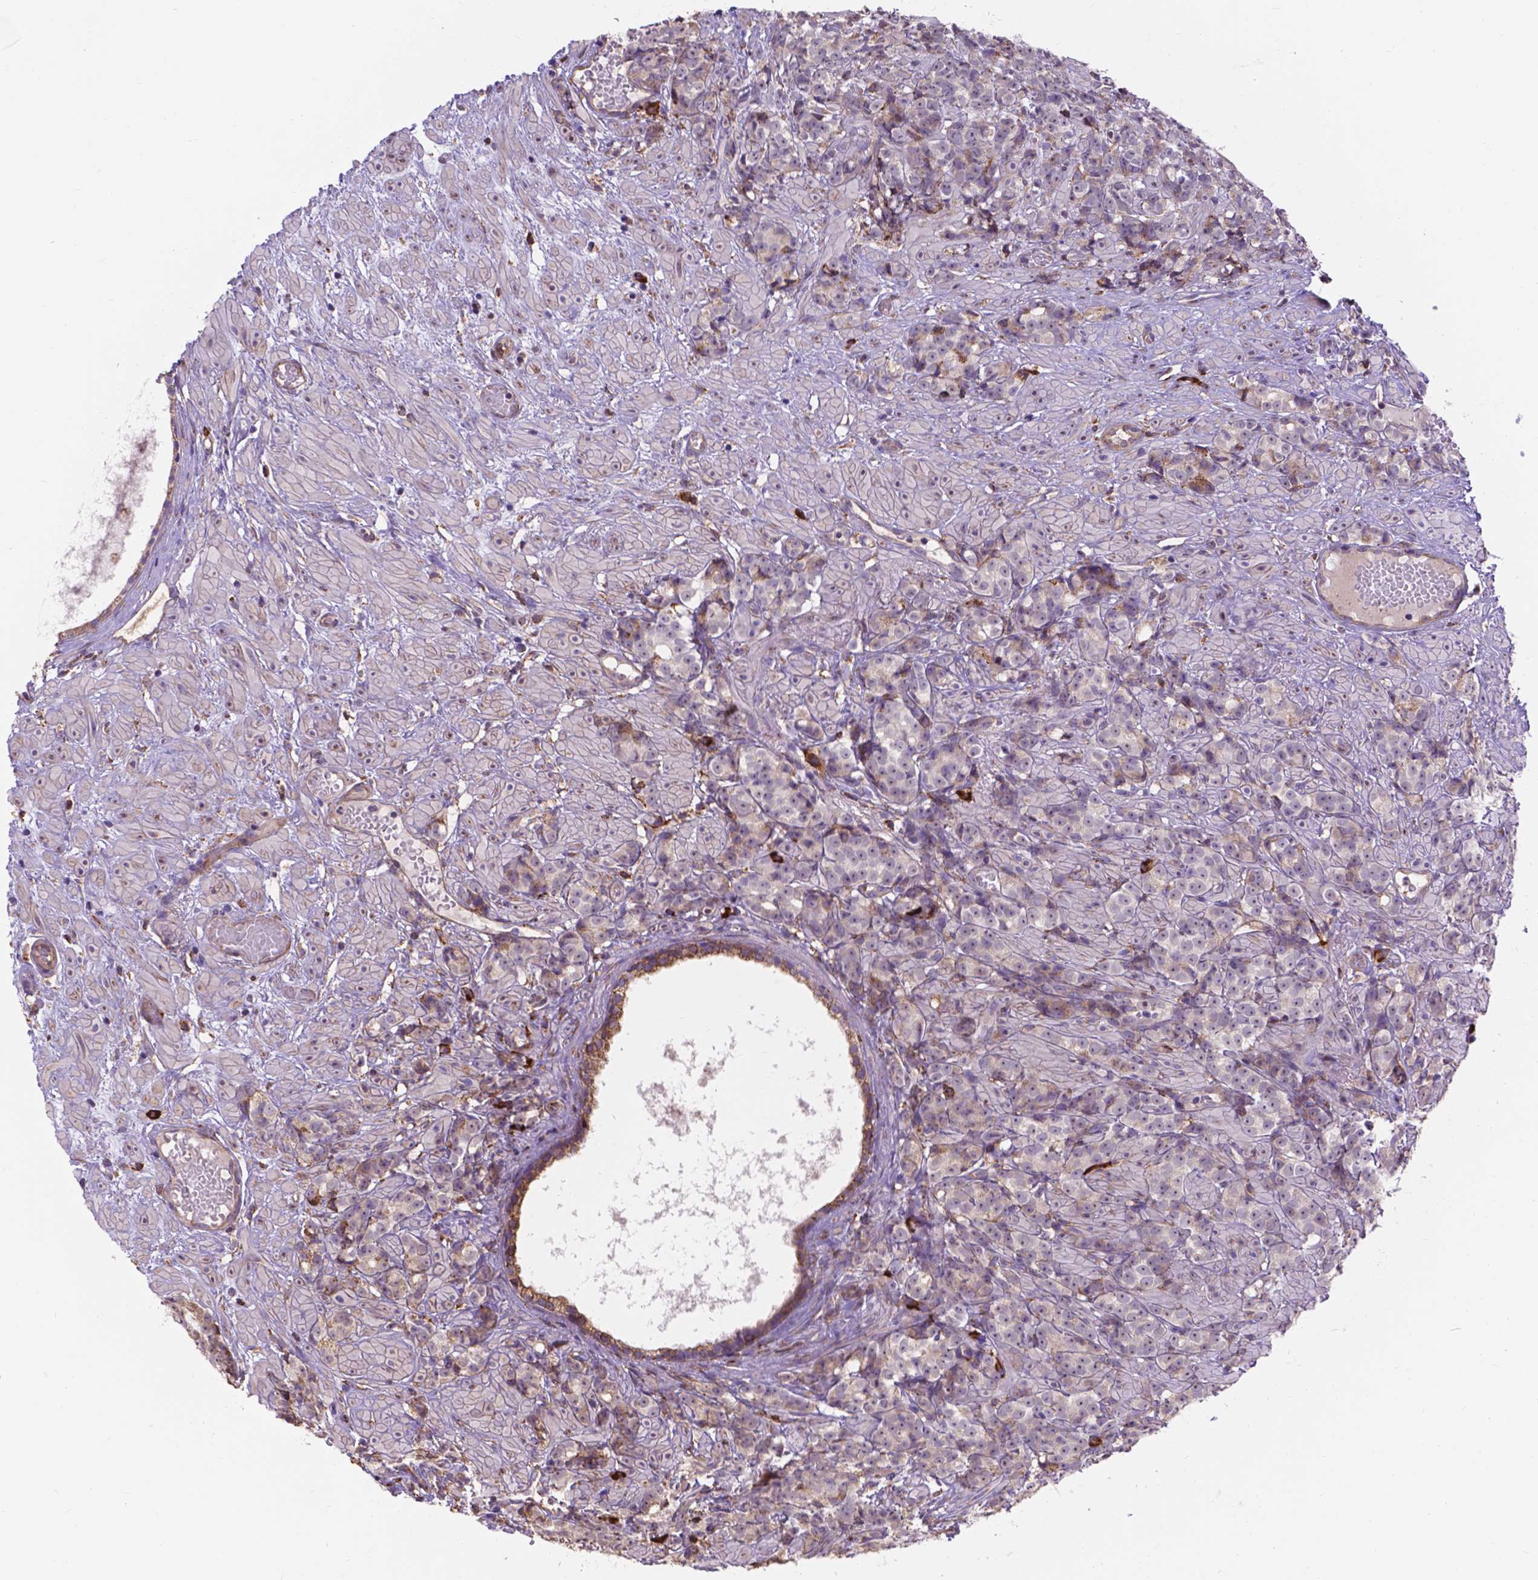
{"staining": {"intensity": "negative", "quantity": "none", "location": "none"}, "tissue": "prostate cancer", "cell_type": "Tumor cells", "image_type": "cancer", "snomed": [{"axis": "morphology", "description": "Adenocarcinoma, High grade"}, {"axis": "topography", "description": "Prostate"}], "caption": "Immunohistochemical staining of high-grade adenocarcinoma (prostate) exhibits no significant staining in tumor cells.", "gene": "IPO11", "patient": {"sex": "male", "age": 81}}